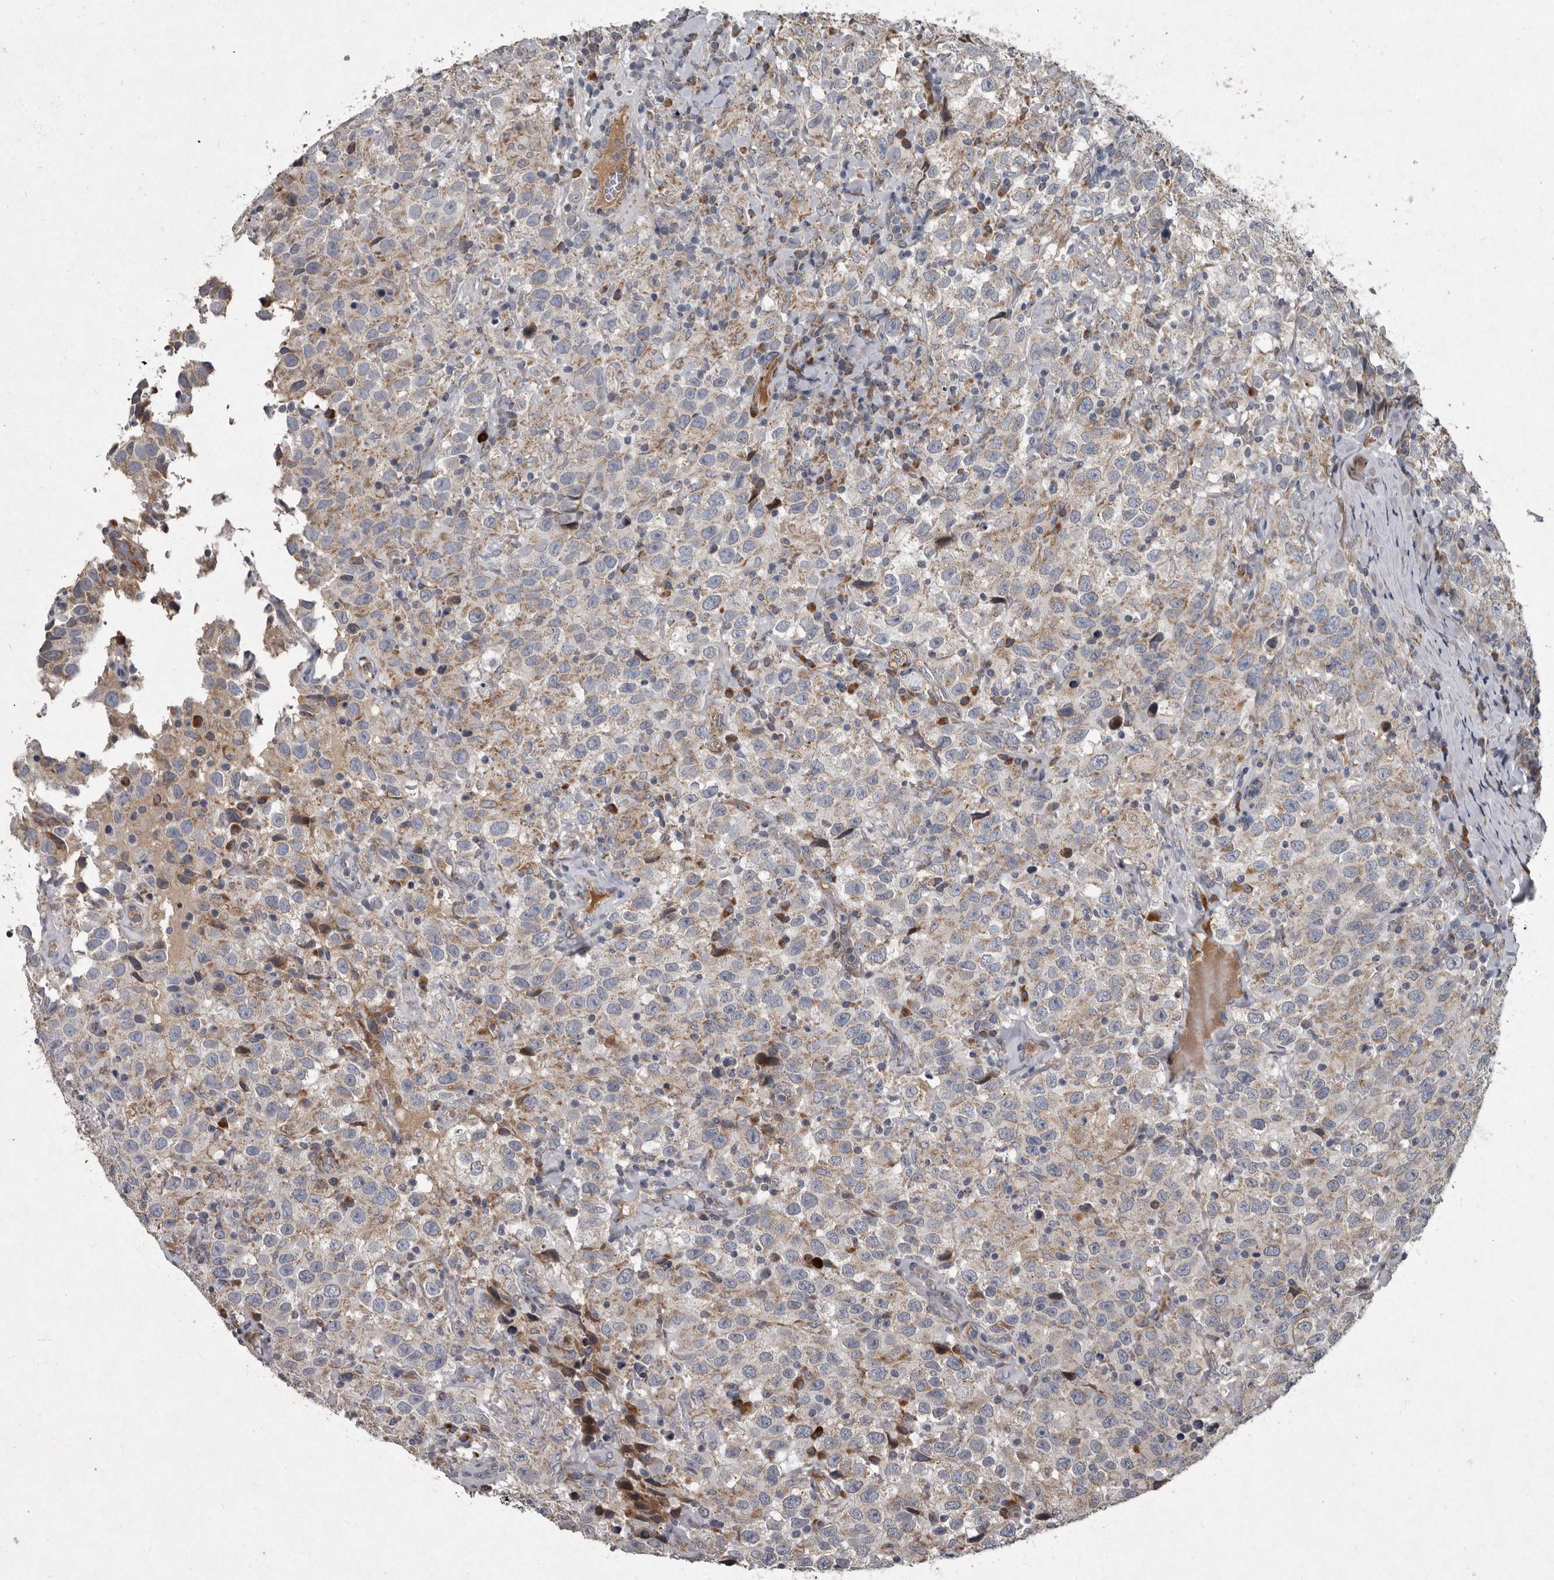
{"staining": {"intensity": "weak", "quantity": "<25%", "location": "cytoplasmic/membranous"}, "tissue": "testis cancer", "cell_type": "Tumor cells", "image_type": "cancer", "snomed": [{"axis": "morphology", "description": "Seminoma, NOS"}, {"axis": "topography", "description": "Testis"}], "caption": "This photomicrograph is of testis seminoma stained with immunohistochemistry (IHC) to label a protein in brown with the nuclei are counter-stained blue. There is no expression in tumor cells.", "gene": "MRPS15", "patient": {"sex": "male", "age": 41}}